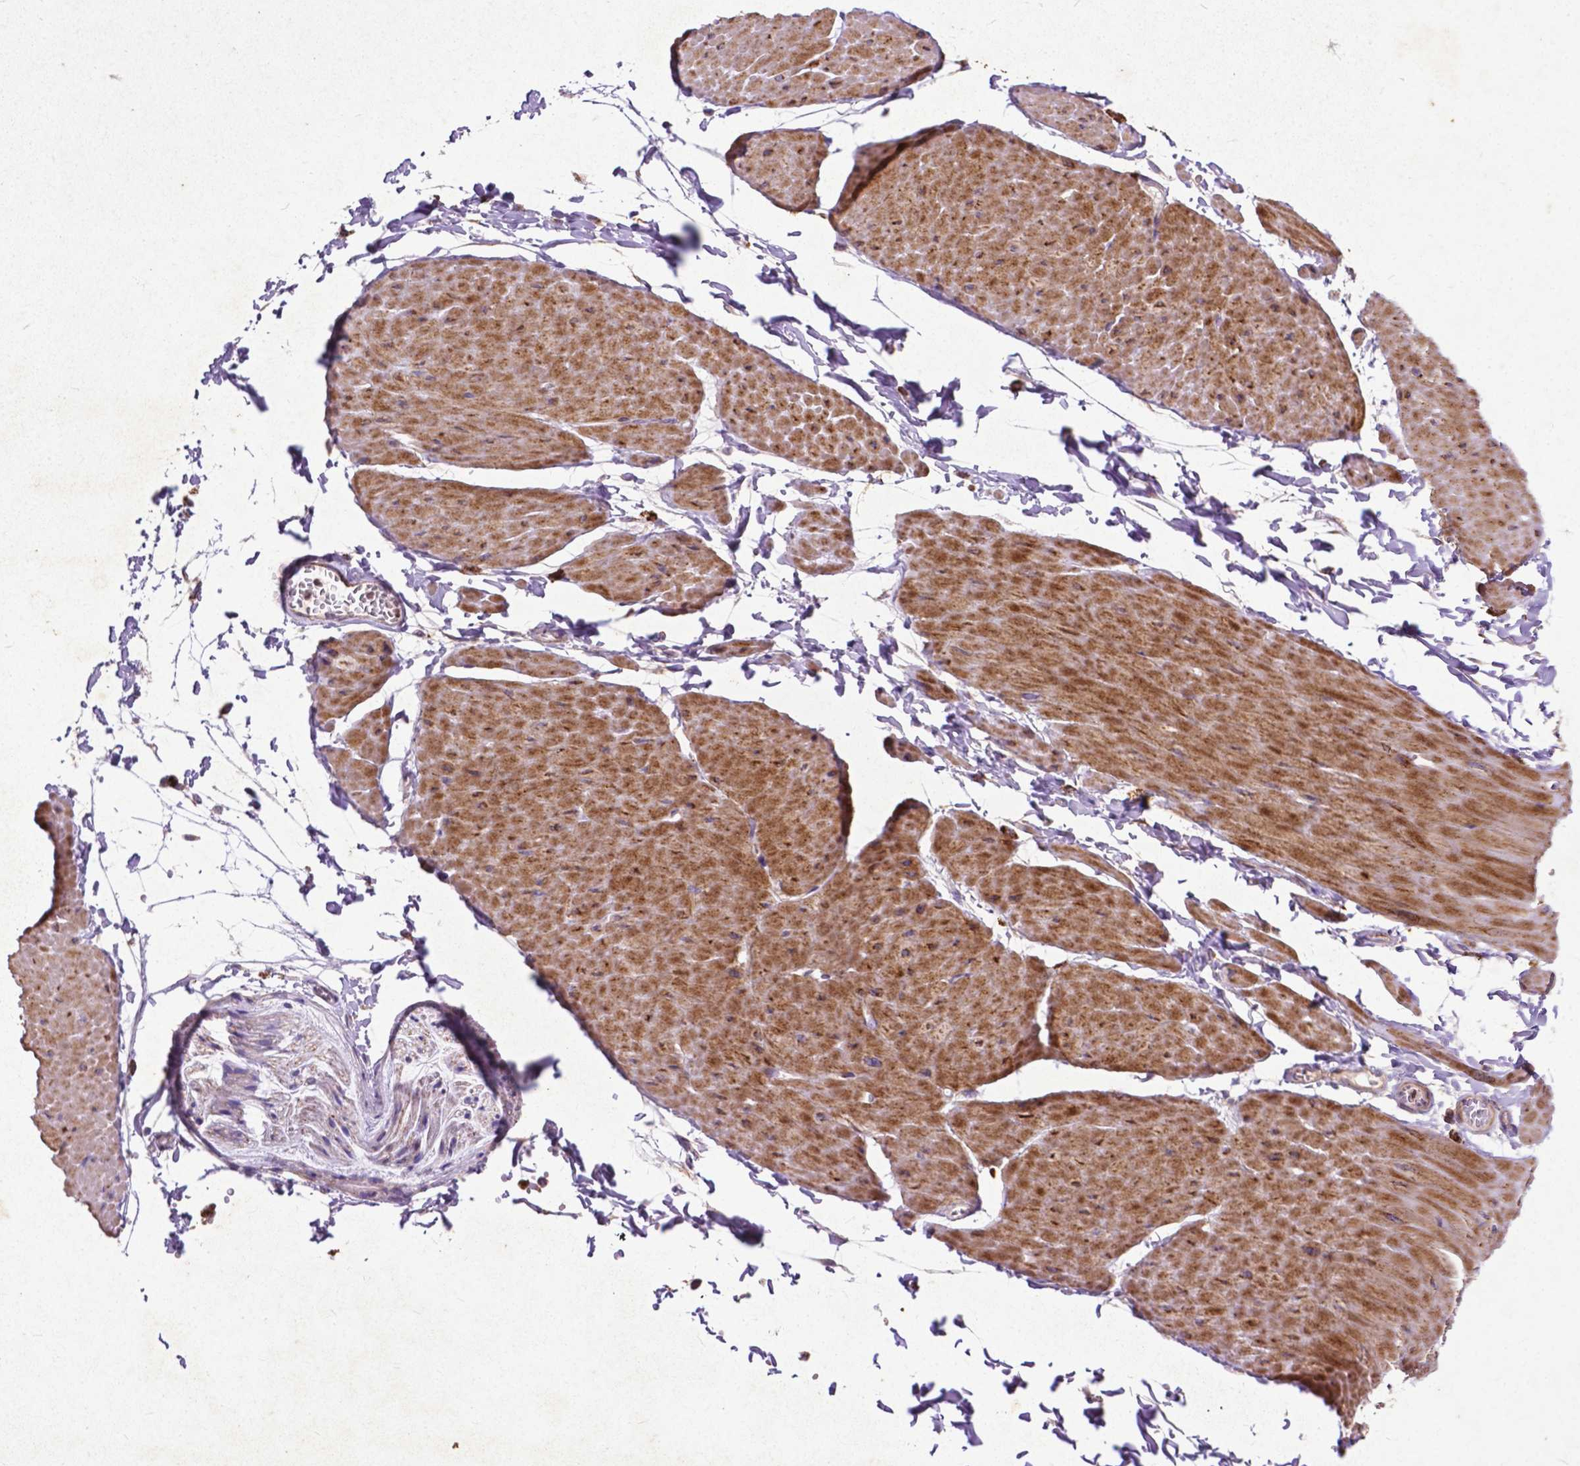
{"staining": {"intensity": "moderate", "quantity": "25%-75%", "location": "cytoplasmic/membranous"}, "tissue": "adipose tissue", "cell_type": "Adipocytes", "image_type": "normal", "snomed": [{"axis": "morphology", "description": "Normal tissue, NOS"}, {"axis": "topography", "description": "Smooth muscle"}, {"axis": "topography", "description": "Peripheral nerve tissue"}], "caption": "Immunohistochemistry (IHC) photomicrograph of unremarkable adipose tissue: adipose tissue stained using immunohistochemistry (IHC) exhibits medium levels of moderate protein expression localized specifically in the cytoplasmic/membranous of adipocytes, appearing as a cytoplasmic/membranous brown color.", "gene": "THEGL", "patient": {"sex": "male", "age": 58}}